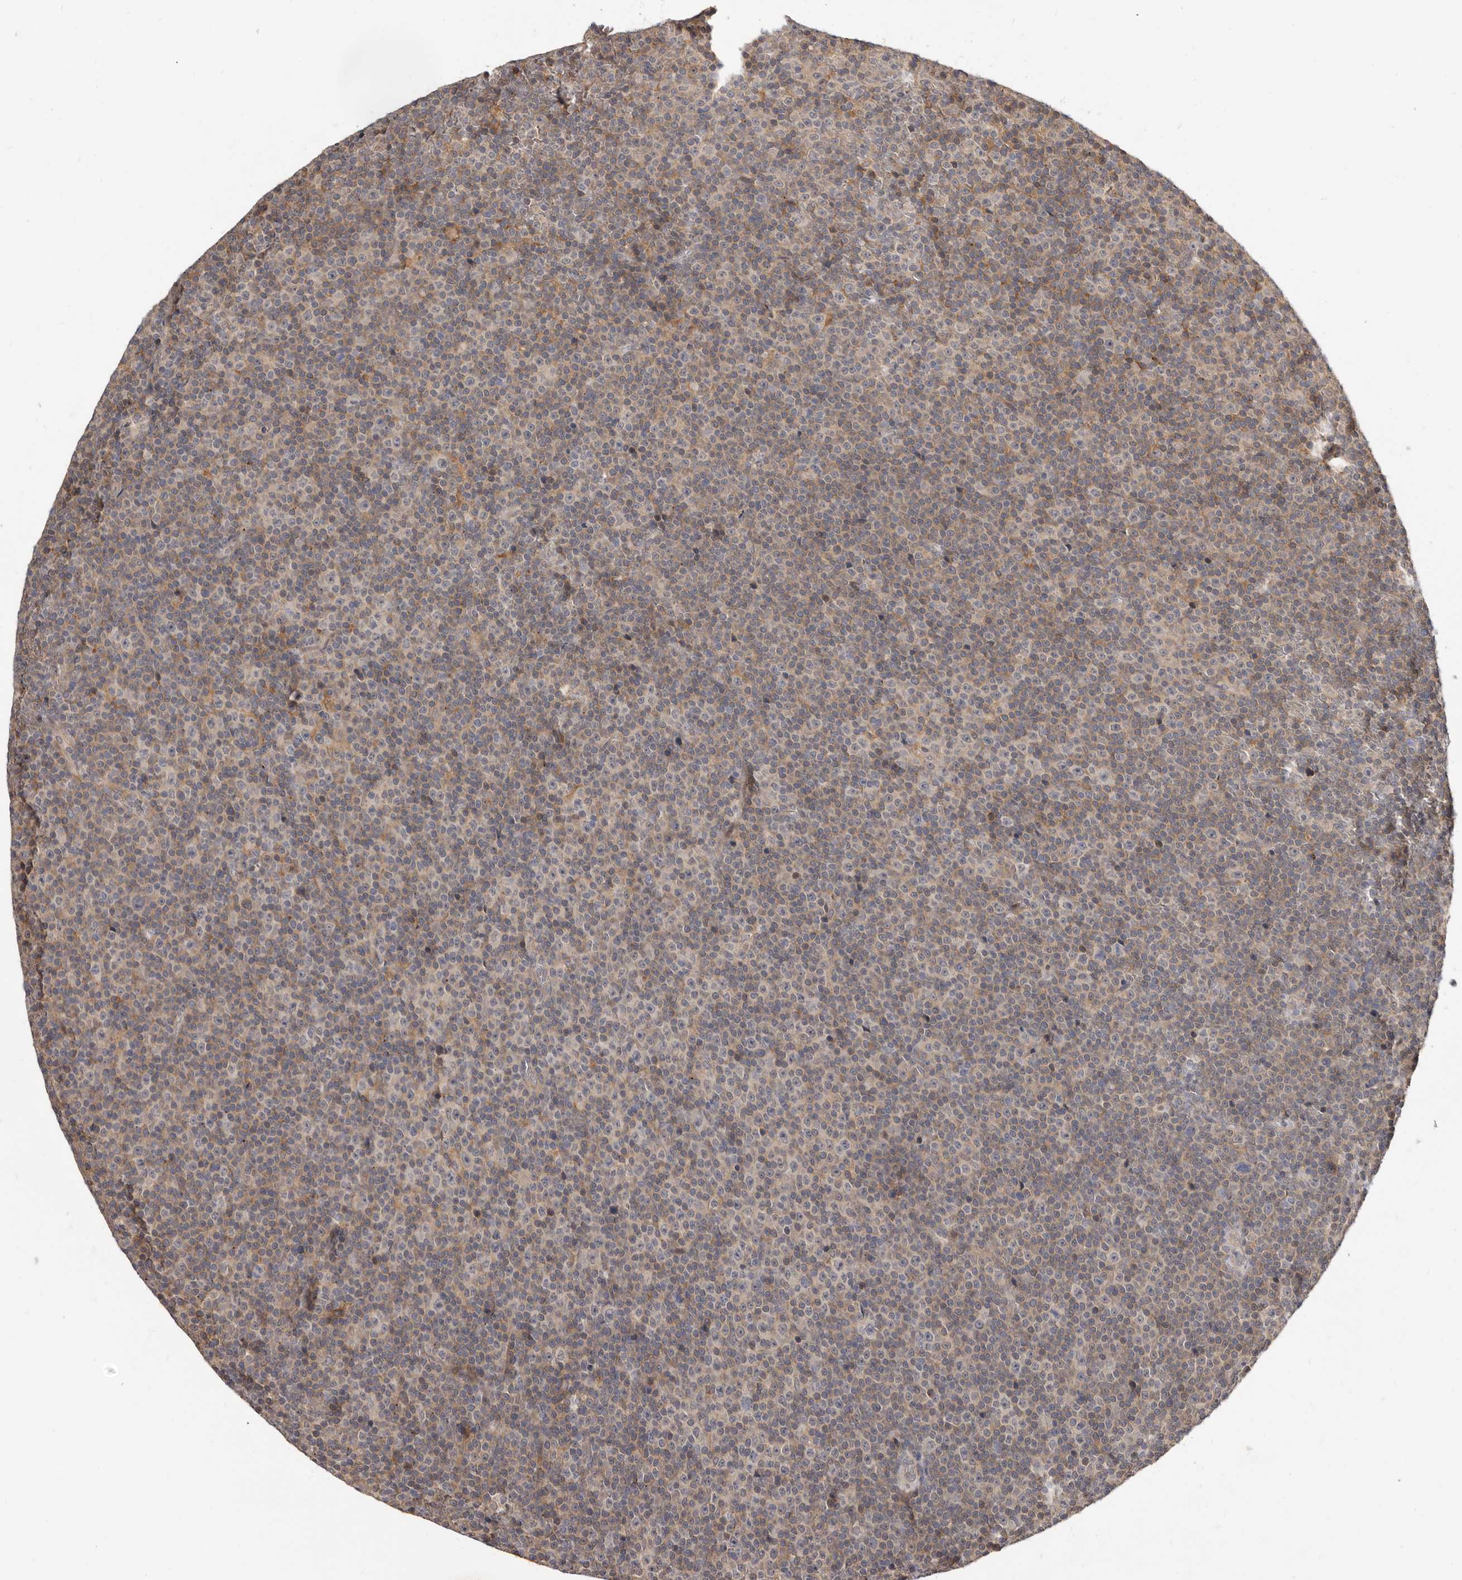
{"staining": {"intensity": "weak", "quantity": "25%-75%", "location": "cytoplasmic/membranous"}, "tissue": "lymphoma", "cell_type": "Tumor cells", "image_type": "cancer", "snomed": [{"axis": "morphology", "description": "Malignant lymphoma, non-Hodgkin's type, Low grade"}, {"axis": "topography", "description": "Lymph node"}], "caption": "Immunohistochemical staining of human lymphoma displays low levels of weak cytoplasmic/membranous protein staining in approximately 25%-75% of tumor cells. The staining was performed using DAB to visualize the protein expression in brown, while the nuclei were stained in blue with hematoxylin (Magnification: 20x).", "gene": "INAVA", "patient": {"sex": "female", "age": 67}}